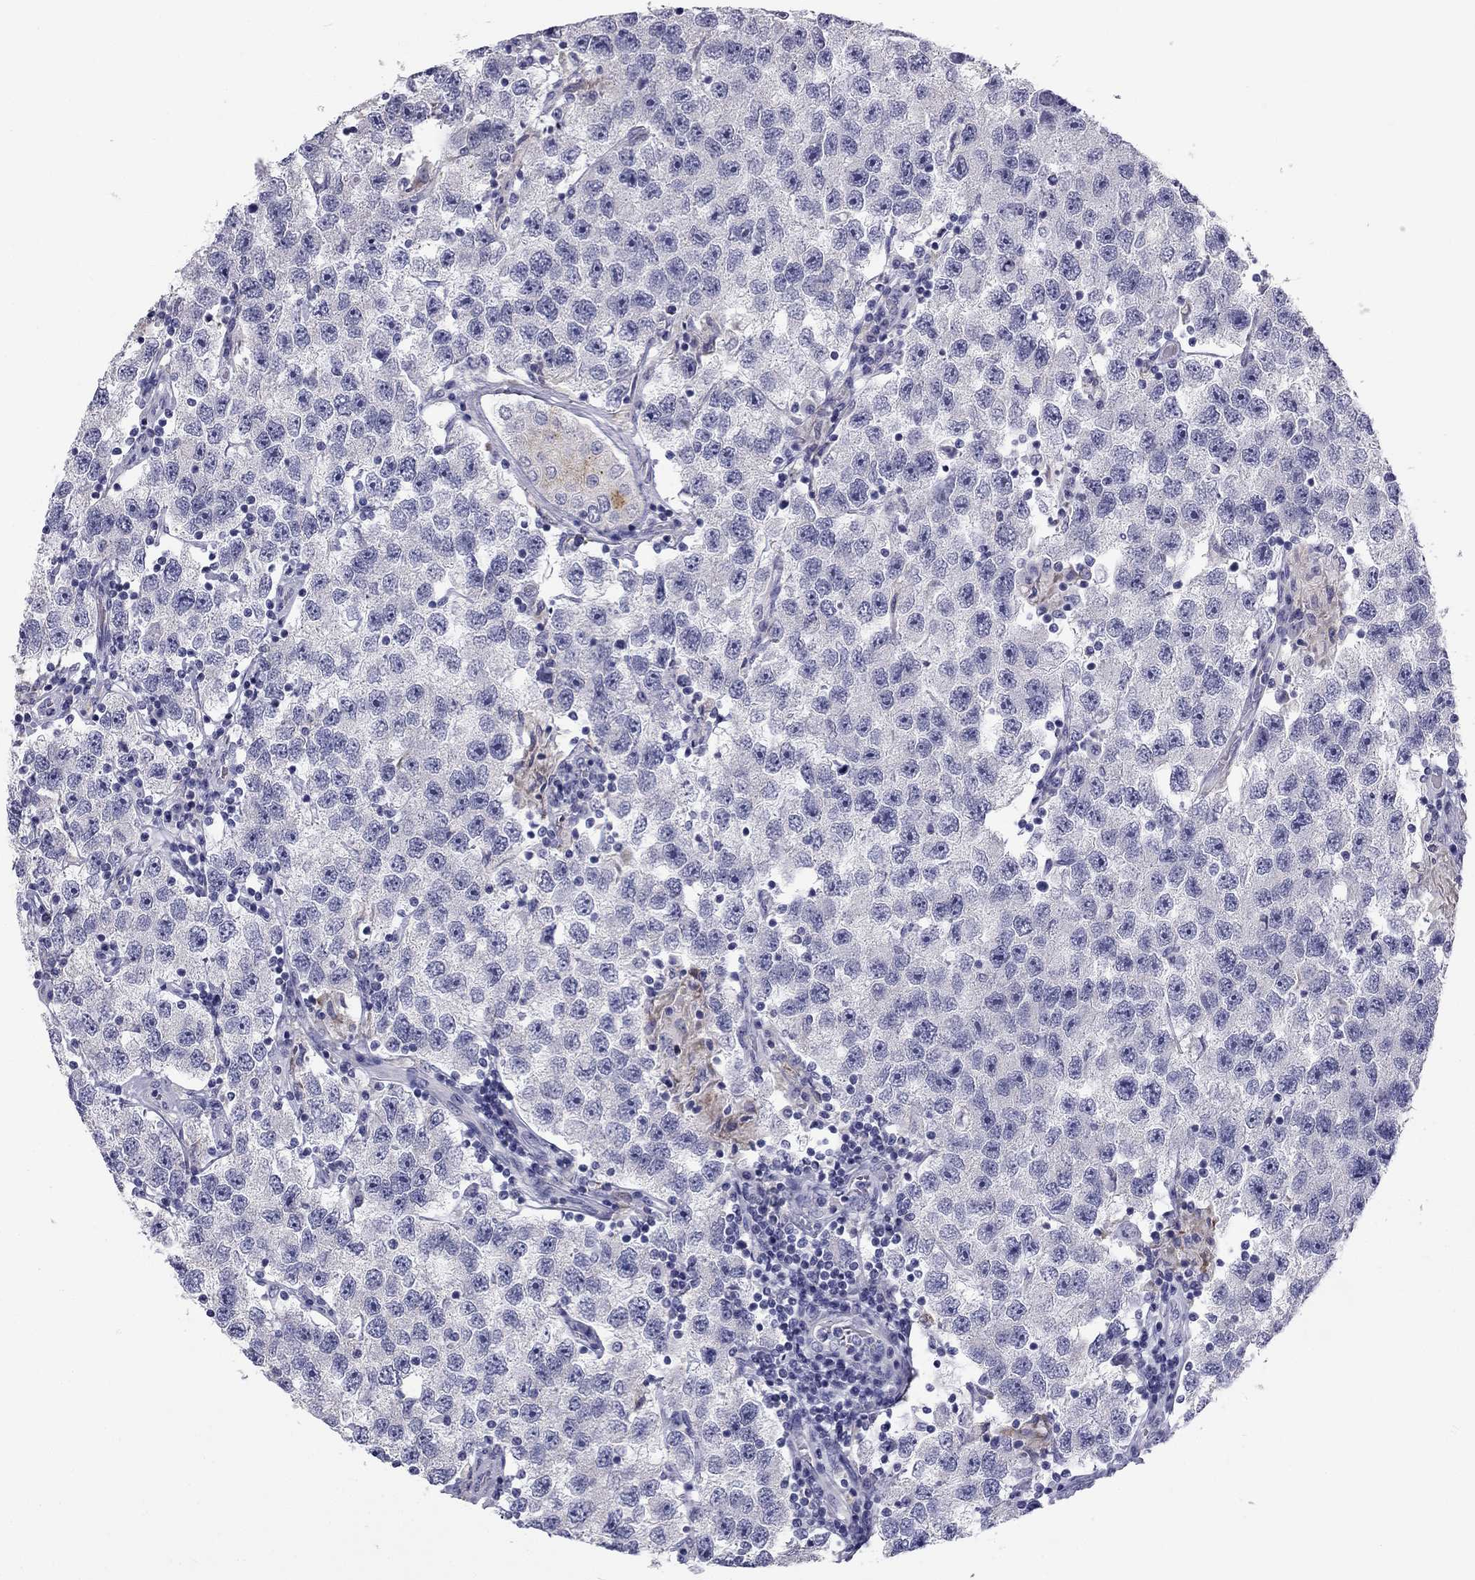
{"staining": {"intensity": "negative", "quantity": "none", "location": "none"}, "tissue": "testis cancer", "cell_type": "Tumor cells", "image_type": "cancer", "snomed": [{"axis": "morphology", "description": "Seminoma, NOS"}, {"axis": "topography", "description": "Testis"}], "caption": "There is no significant staining in tumor cells of seminoma (testis).", "gene": "CLPSL2", "patient": {"sex": "male", "age": 26}}